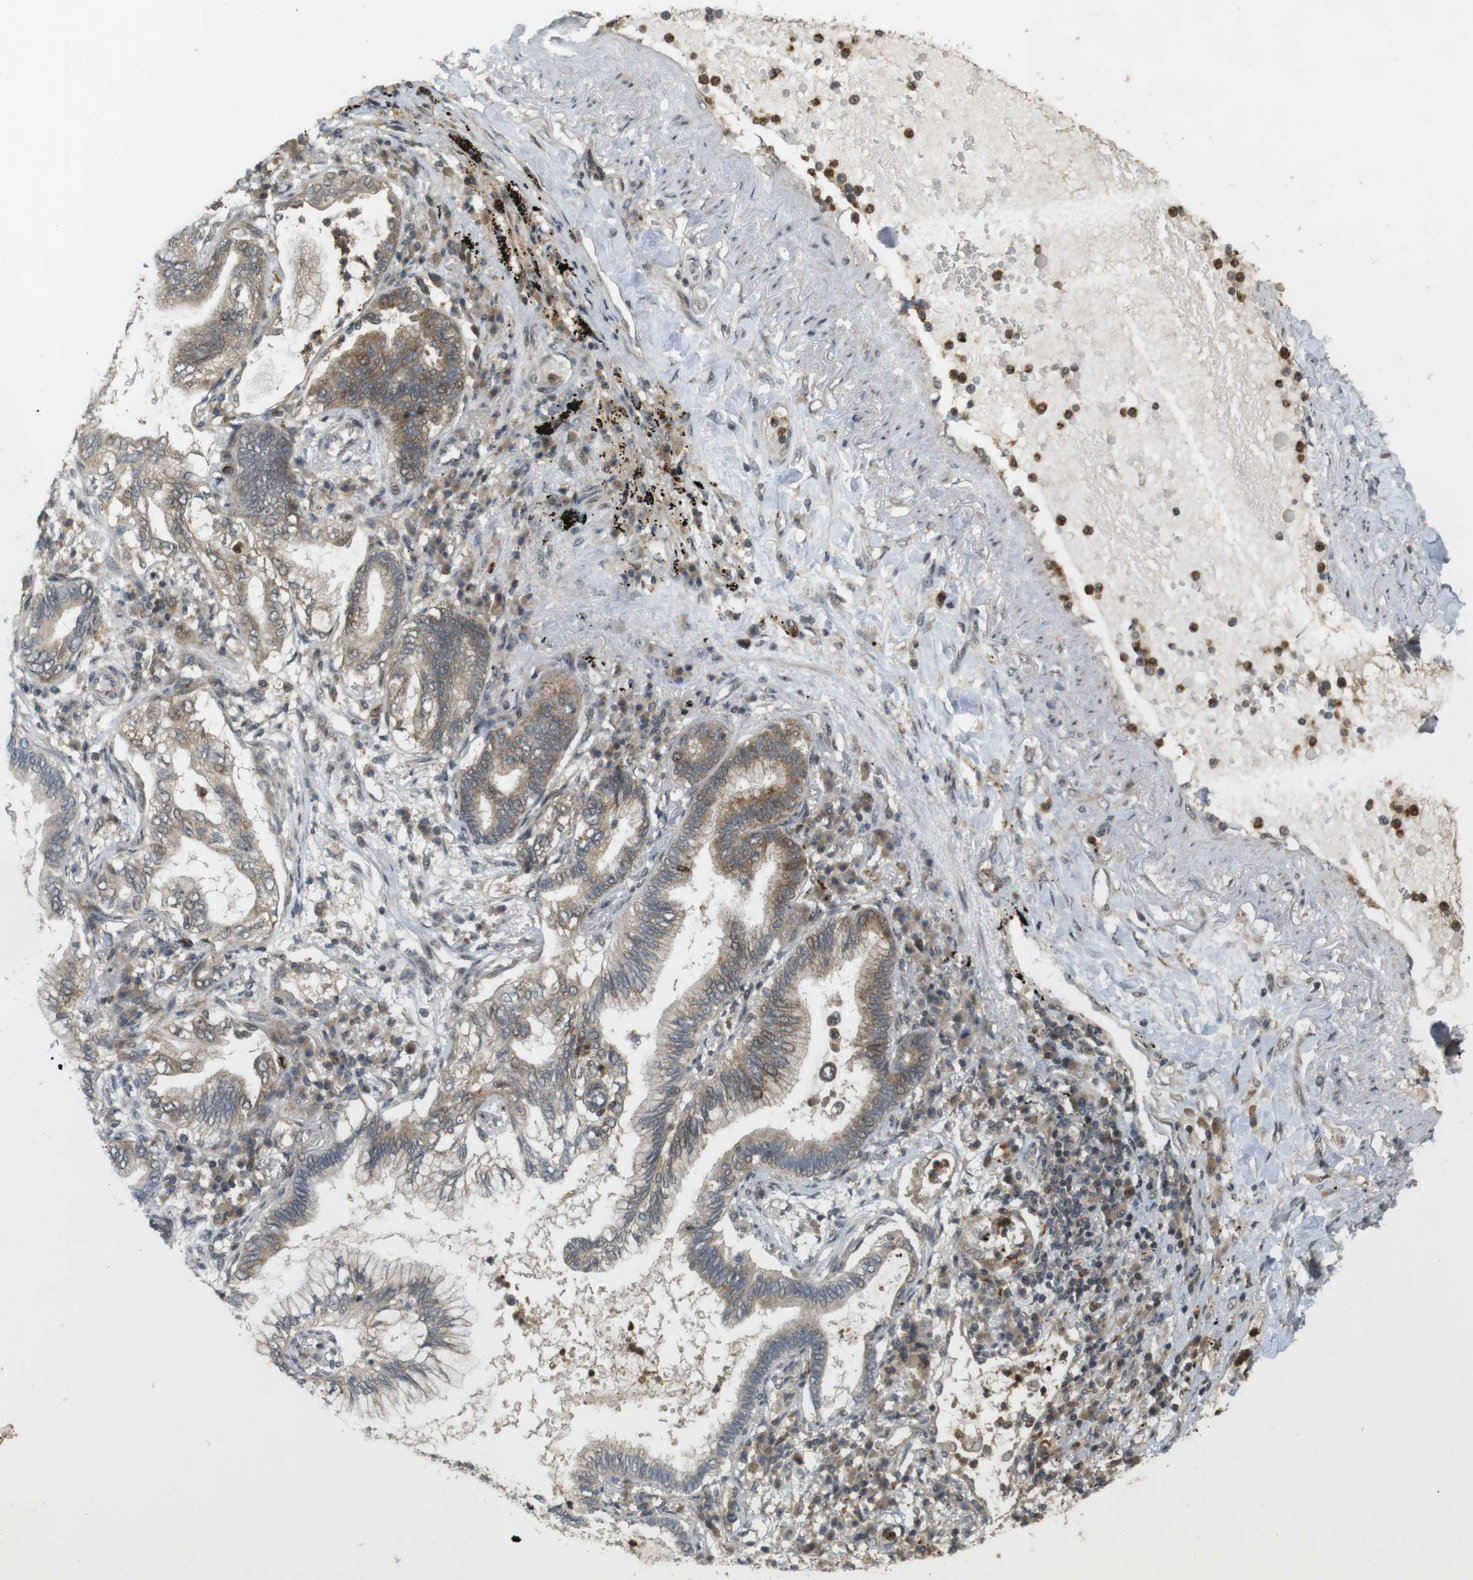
{"staining": {"intensity": "moderate", "quantity": "25%-75%", "location": "cytoplasmic/membranous"}, "tissue": "lung cancer", "cell_type": "Tumor cells", "image_type": "cancer", "snomed": [{"axis": "morphology", "description": "Normal tissue, NOS"}, {"axis": "morphology", "description": "Adenocarcinoma, NOS"}, {"axis": "topography", "description": "Bronchus"}, {"axis": "topography", "description": "Lung"}], "caption": "The image exhibits a brown stain indicating the presence of a protein in the cytoplasmic/membranous of tumor cells in lung cancer.", "gene": "TMX3", "patient": {"sex": "female", "age": 70}}